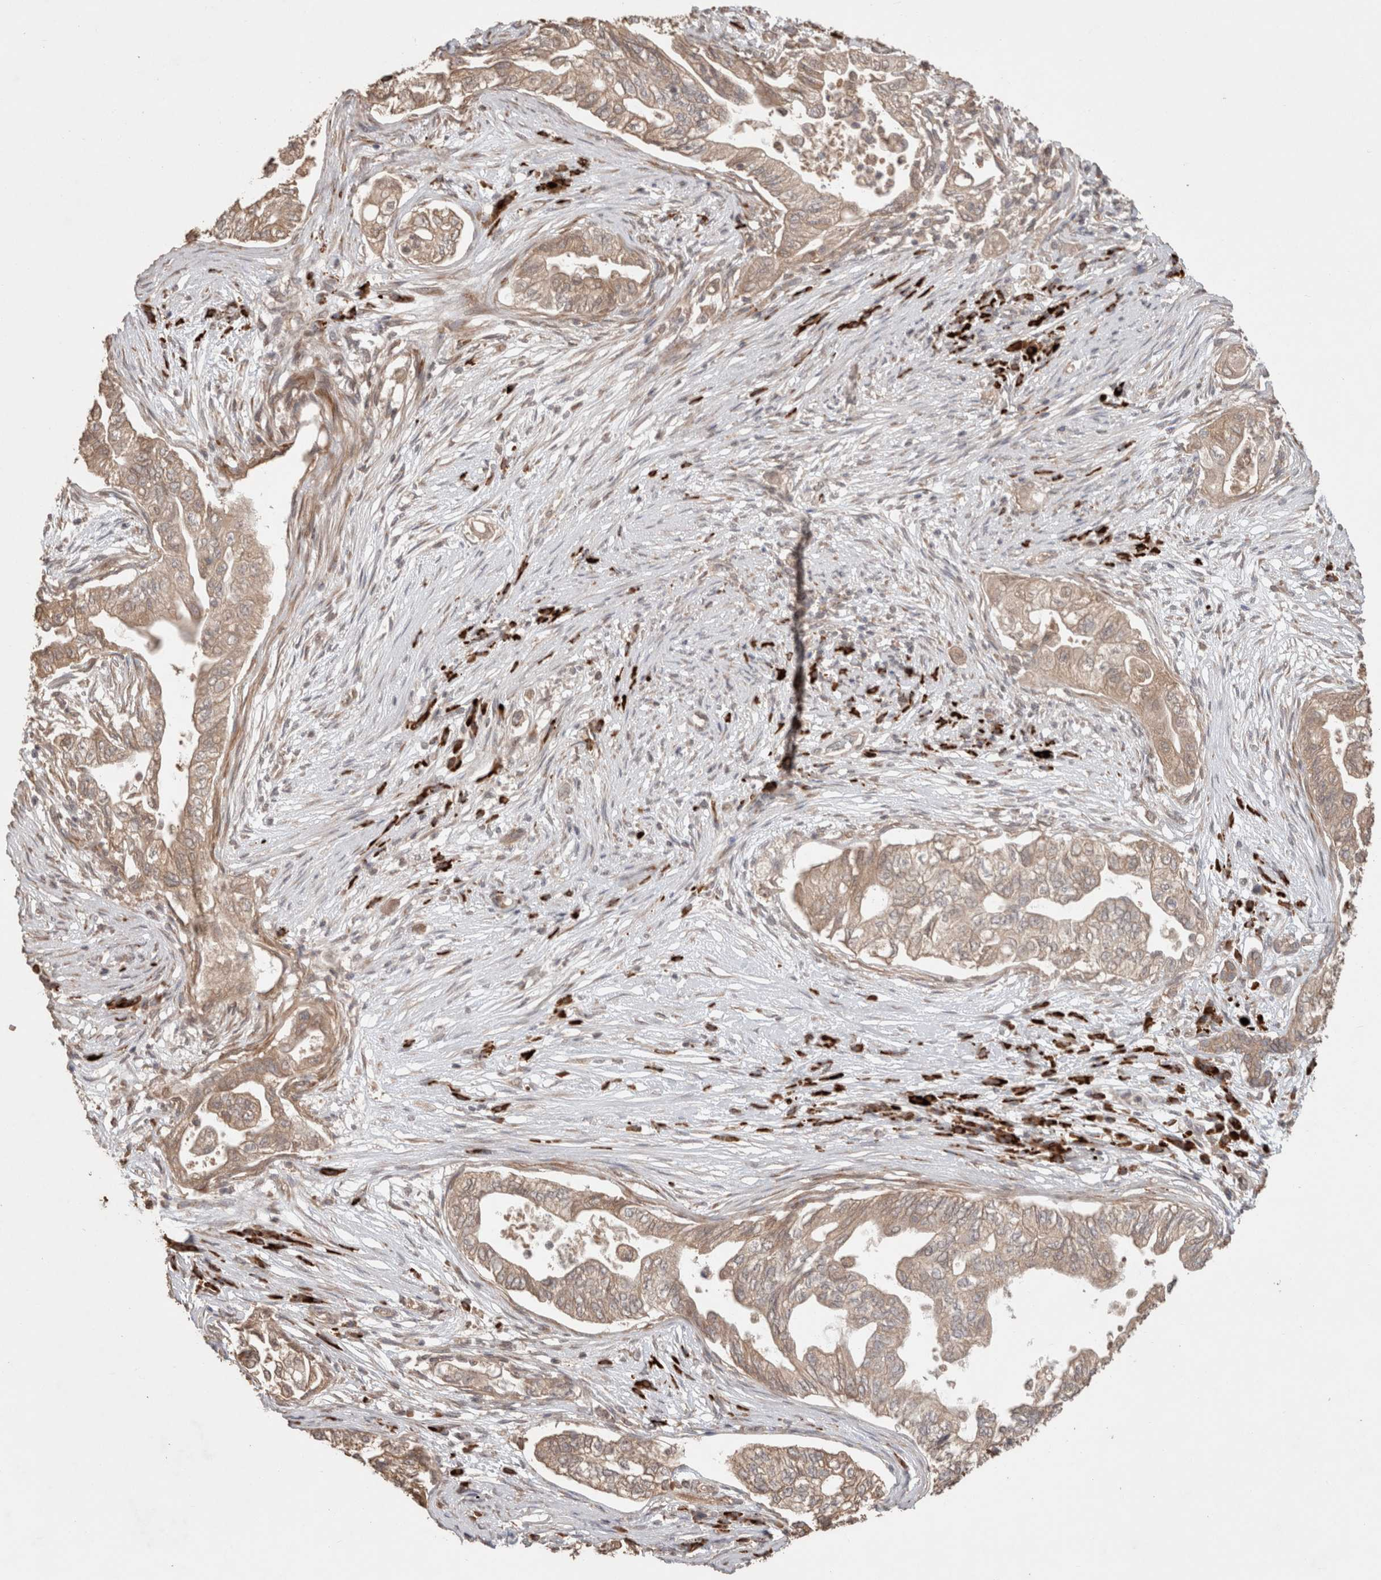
{"staining": {"intensity": "moderate", "quantity": ">75%", "location": "cytoplasmic/membranous"}, "tissue": "pancreatic cancer", "cell_type": "Tumor cells", "image_type": "cancer", "snomed": [{"axis": "morphology", "description": "Adenocarcinoma, NOS"}, {"axis": "topography", "description": "Pancreas"}], "caption": "A histopathology image showing moderate cytoplasmic/membranous expression in approximately >75% of tumor cells in pancreatic adenocarcinoma, as visualized by brown immunohistochemical staining.", "gene": "HROB", "patient": {"sex": "male", "age": 72}}